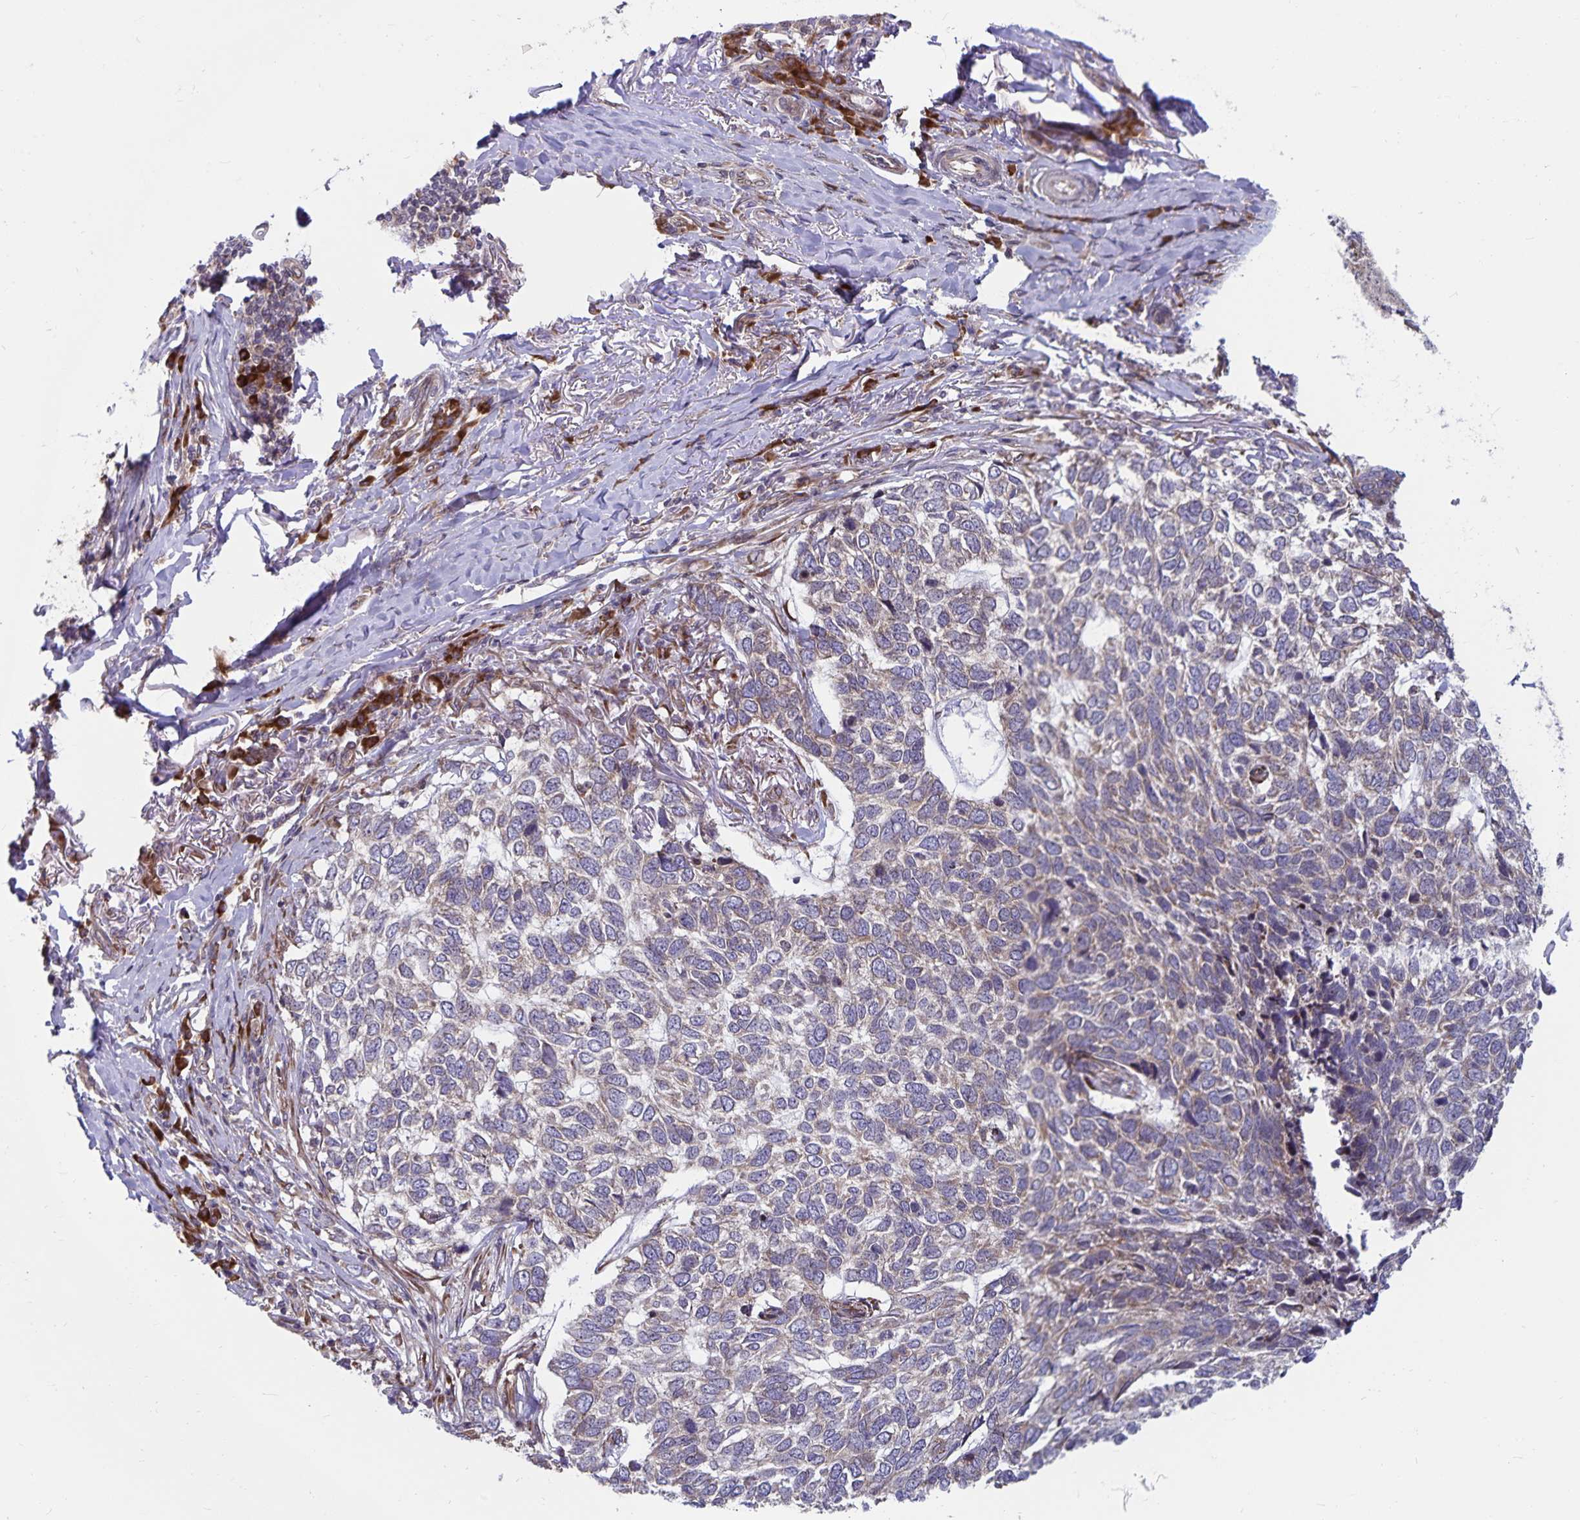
{"staining": {"intensity": "weak", "quantity": "25%-75%", "location": "cytoplasmic/membranous"}, "tissue": "skin cancer", "cell_type": "Tumor cells", "image_type": "cancer", "snomed": [{"axis": "morphology", "description": "Basal cell carcinoma"}, {"axis": "topography", "description": "Skin"}], "caption": "Immunohistochemistry (IHC) staining of skin basal cell carcinoma, which demonstrates low levels of weak cytoplasmic/membranous staining in approximately 25%-75% of tumor cells indicating weak cytoplasmic/membranous protein expression. The staining was performed using DAB (3,3'-diaminobenzidine) (brown) for protein detection and nuclei were counterstained in hematoxylin (blue).", "gene": "SEC62", "patient": {"sex": "female", "age": 65}}